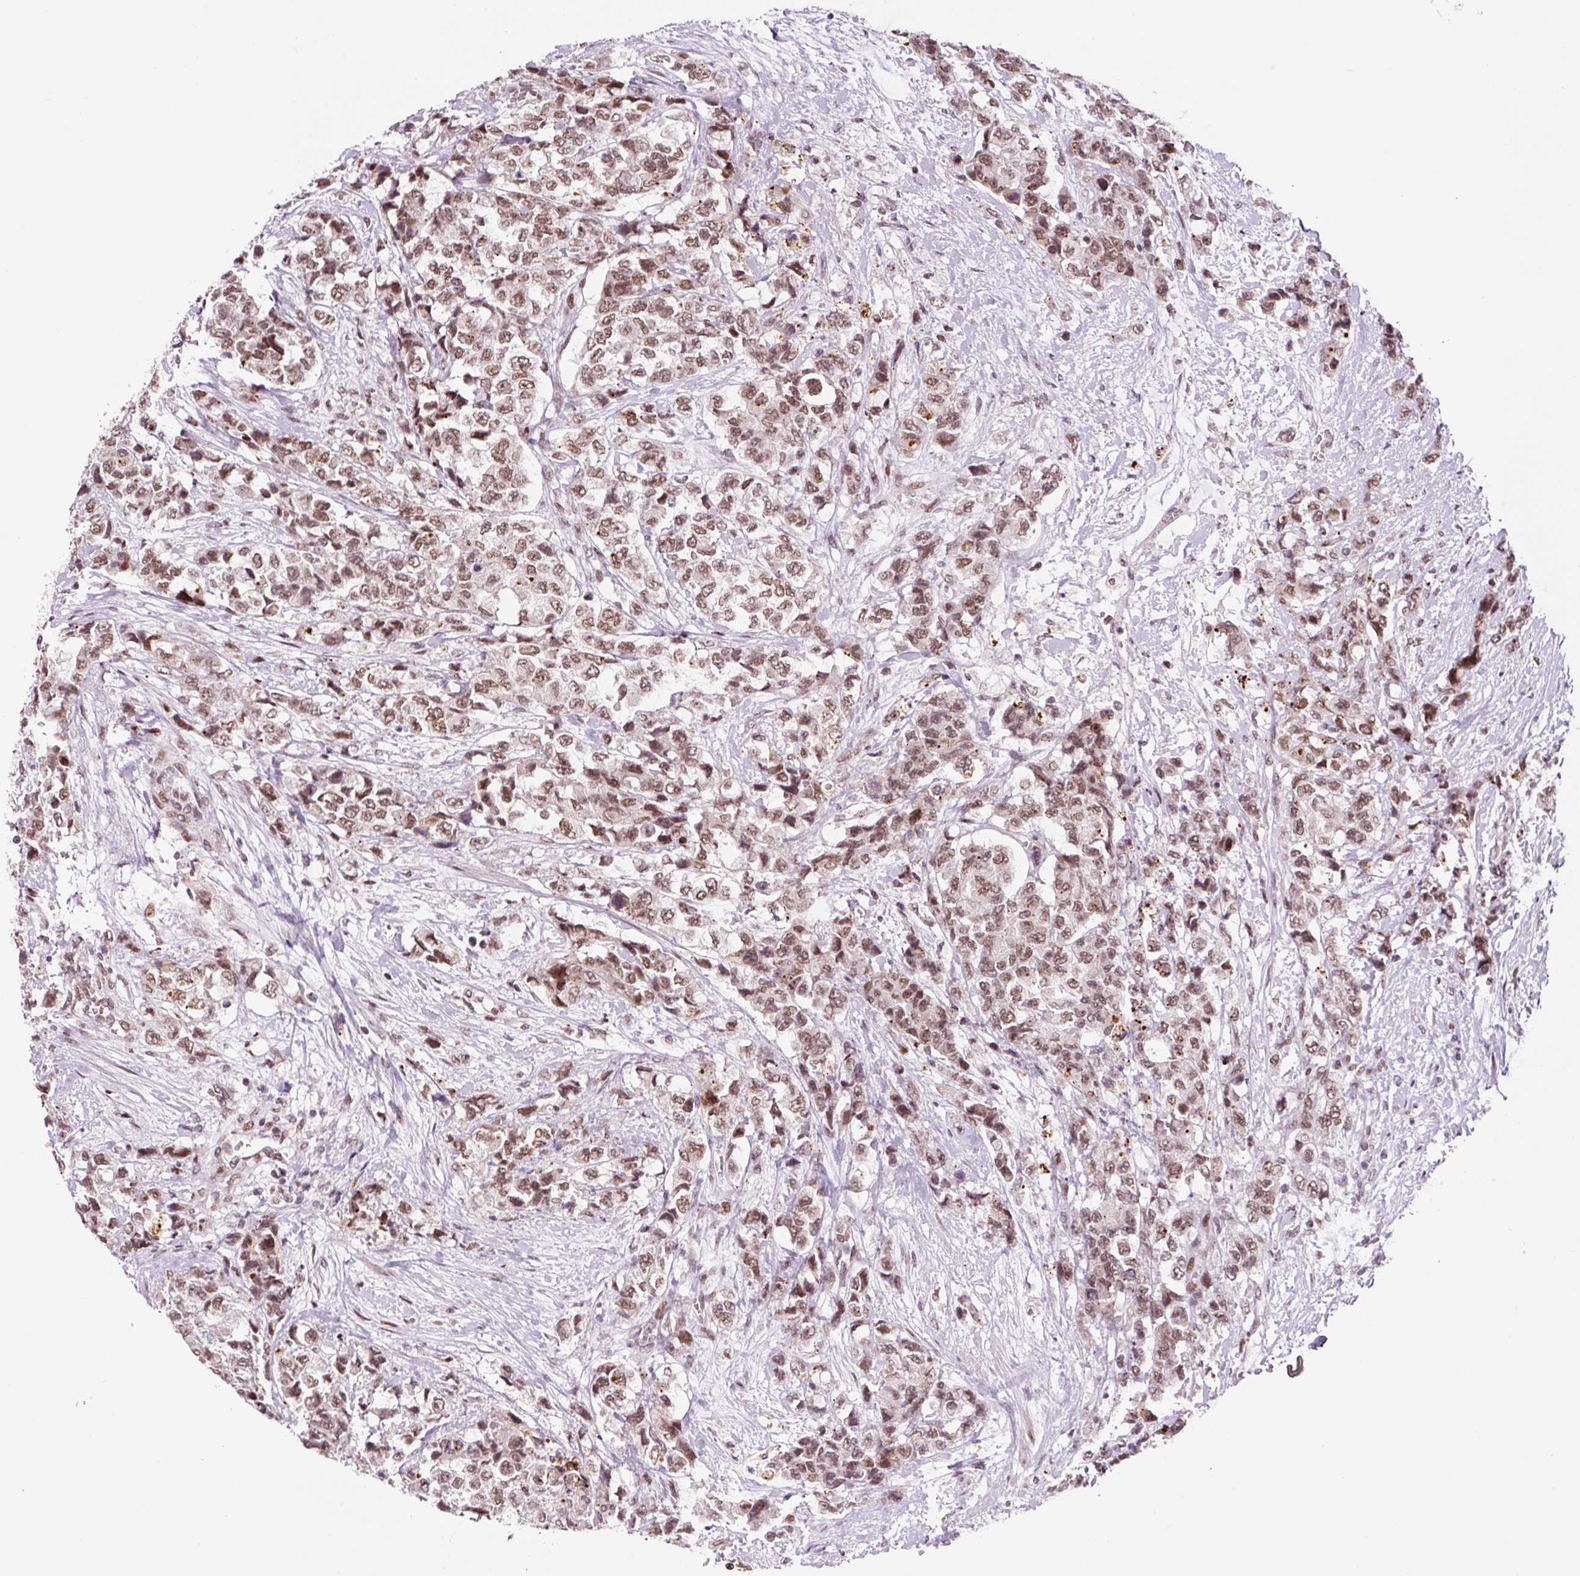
{"staining": {"intensity": "moderate", "quantity": ">75%", "location": "nuclear"}, "tissue": "urothelial cancer", "cell_type": "Tumor cells", "image_type": "cancer", "snomed": [{"axis": "morphology", "description": "Urothelial carcinoma, High grade"}, {"axis": "topography", "description": "Urinary bladder"}], "caption": "The micrograph reveals immunohistochemical staining of urothelial cancer. There is moderate nuclear expression is appreciated in about >75% of tumor cells.", "gene": "CCNL2", "patient": {"sex": "female", "age": 78}}